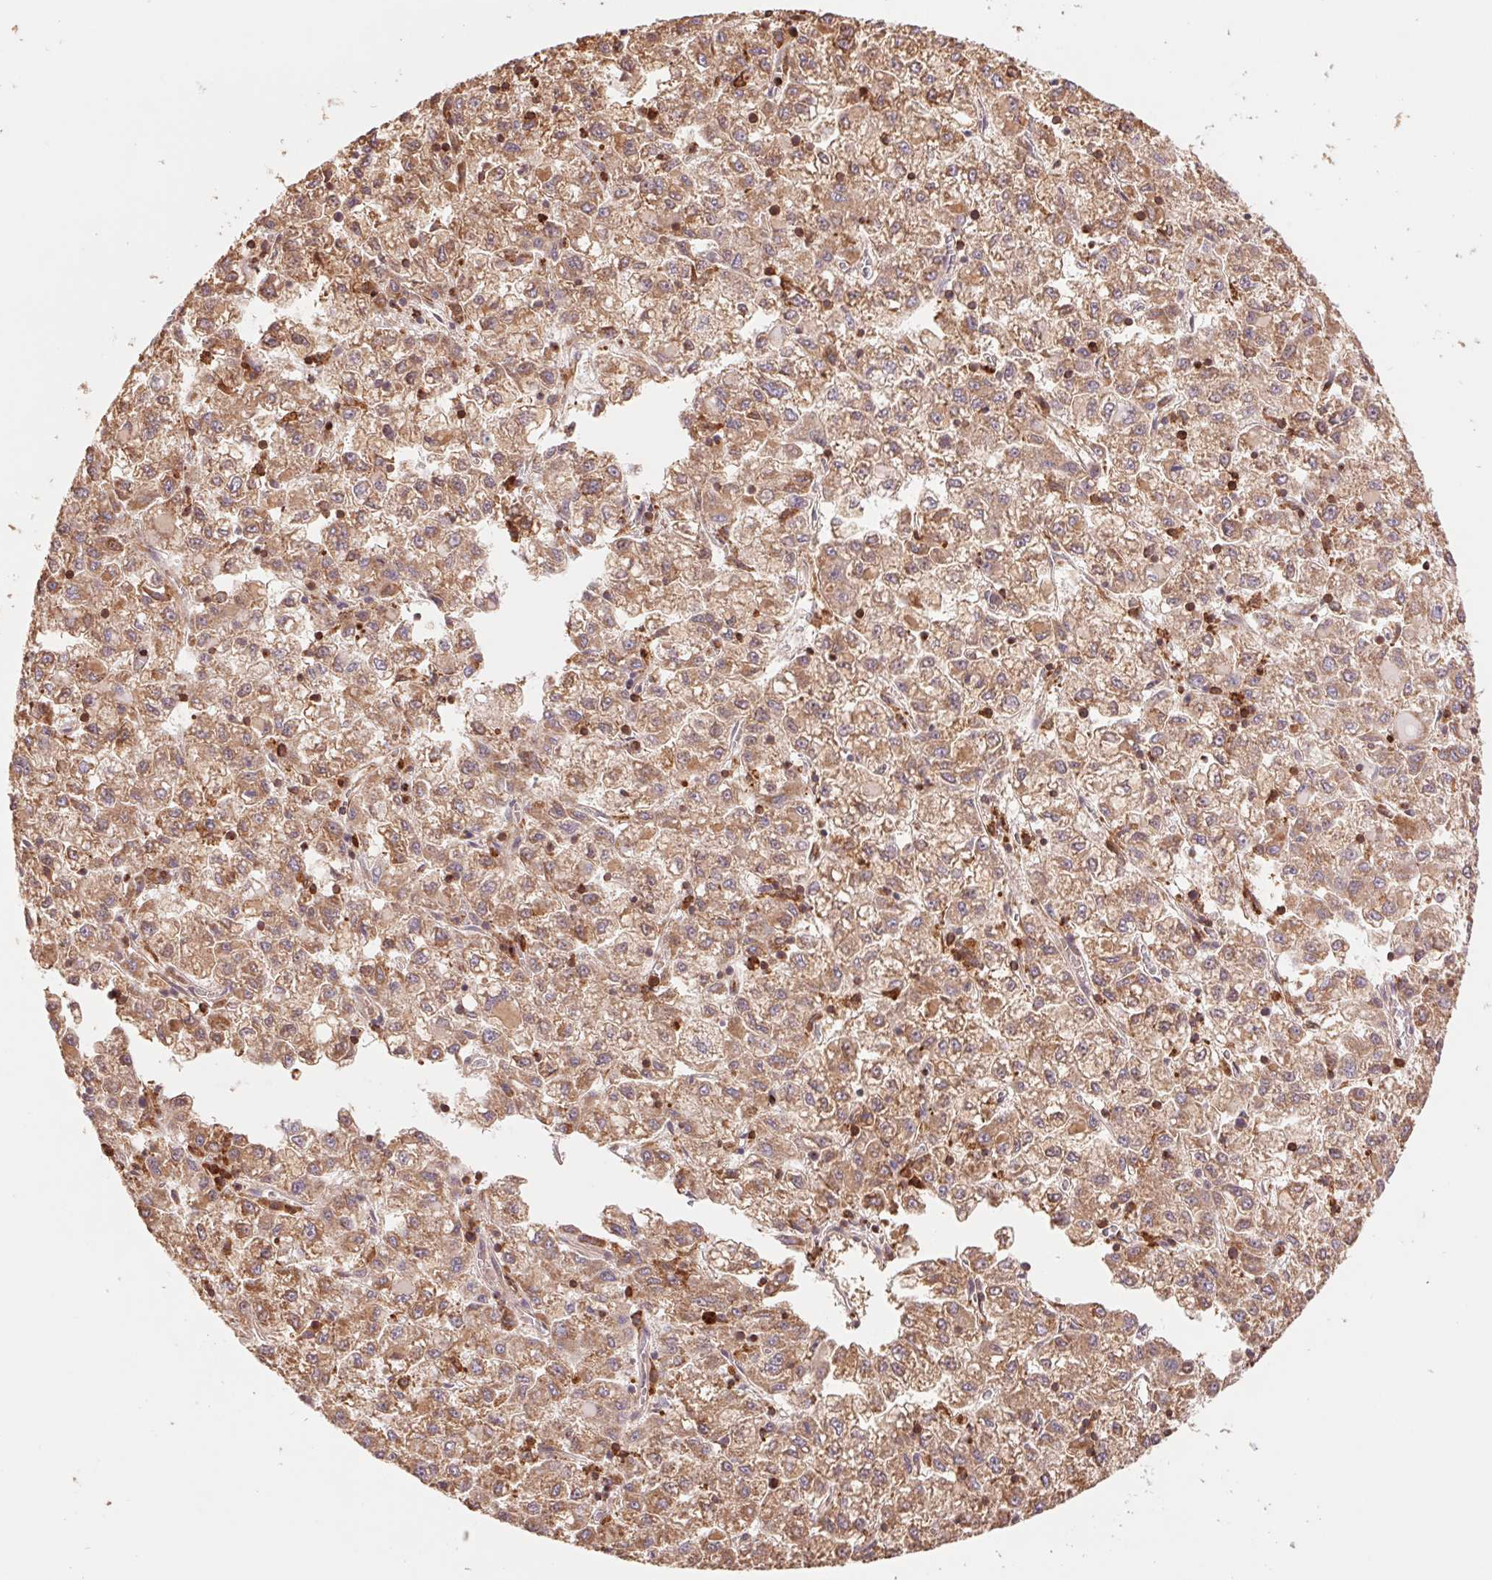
{"staining": {"intensity": "moderate", "quantity": ">75%", "location": "cytoplasmic/membranous"}, "tissue": "liver cancer", "cell_type": "Tumor cells", "image_type": "cancer", "snomed": [{"axis": "morphology", "description": "Carcinoma, Hepatocellular, NOS"}, {"axis": "topography", "description": "Liver"}], "caption": "Human liver cancer stained for a protein (brown) shows moderate cytoplasmic/membranous positive expression in approximately >75% of tumor cells.", "gene": "URM1", "patient": {"sex": "male", "age": 40}}